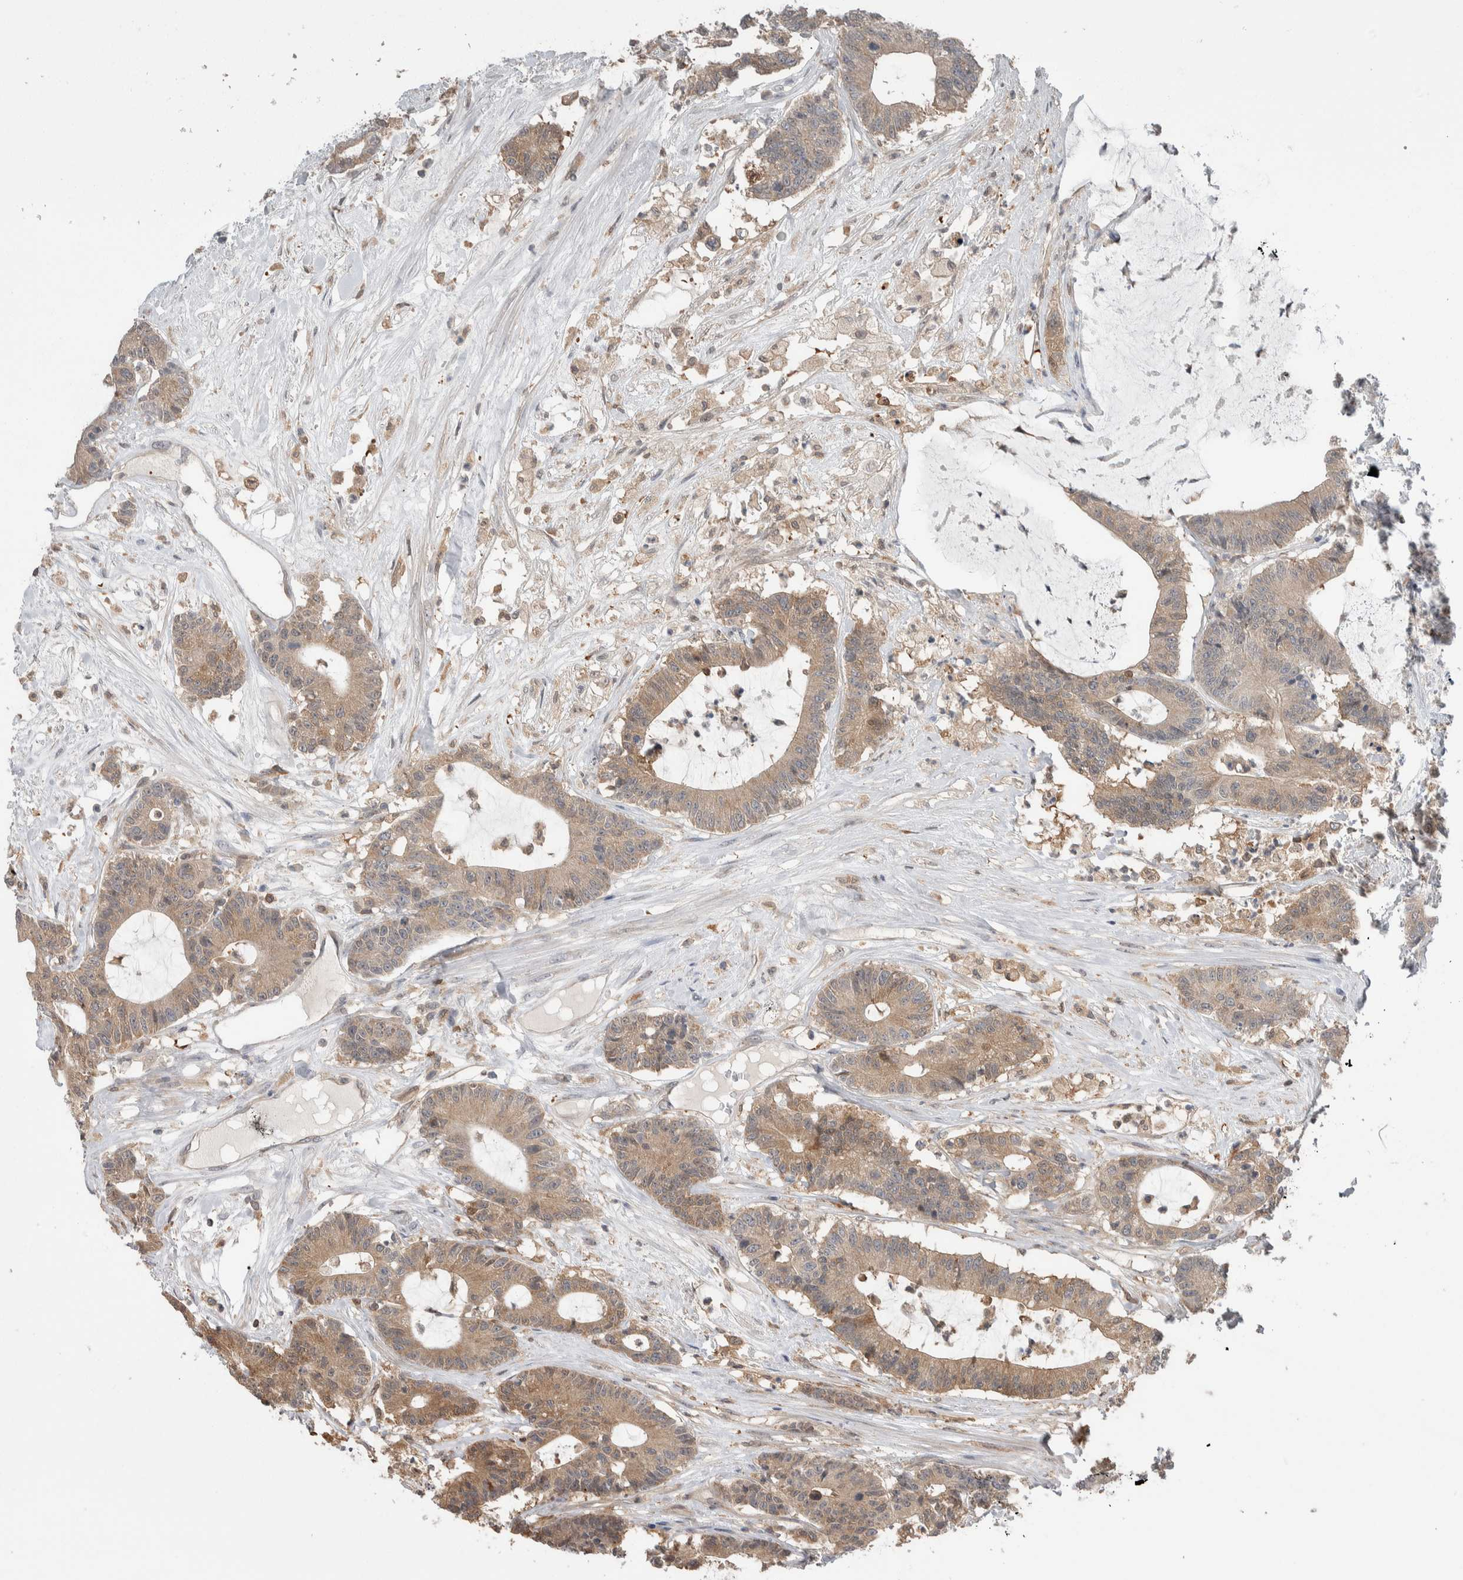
{"staining": {"intensity": "moderate", "quantity": ">75%", "location": "cytoplasmic/membranous"}, "tissue": "colorectal cancer", "cell_type": "Tumor cells", "image_type": "cancer", "snomed": [{"axis": "morphology", "description": "Adenocarcinoma, NOS"}, {"axis": "topography", "description": "Colon"}], "caption": "Approximately >75% of tumor cells in human adenocarcinoma (colorectal) exhibit moderate cytoplasmic/membranous protein staining as visualized by brown immunohistochemical staining.", "gene": "HTATIP2", "patient": {"sex": "female", "age": 84}}